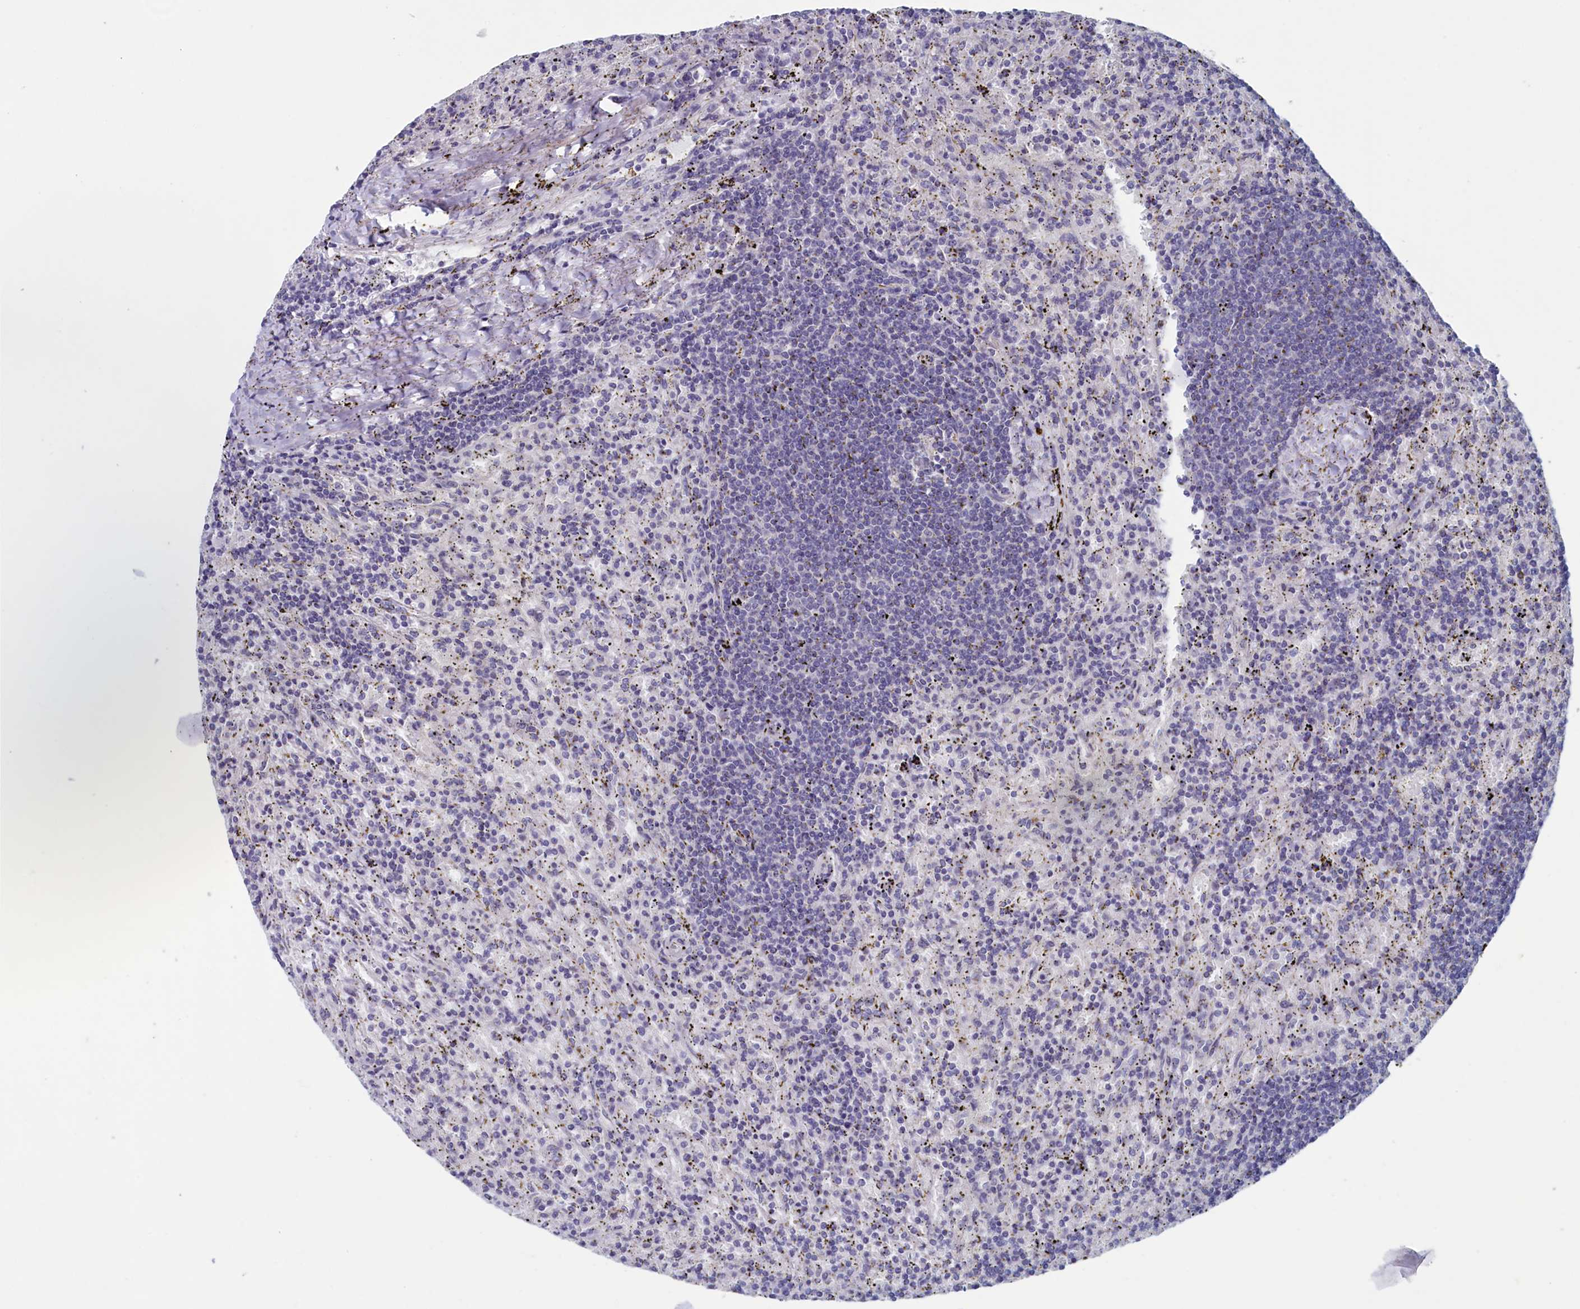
{"staining": {"intensity": "negative", "quantity": "none", "location": "none"}, "tissue": "lymphoma", "cell_type": "Tumor cells", "image_type": "cancer", "snomed": [{"axis": "morphology", "description": "Malignant lymphoma, non-Hodgkin's type, Low grade"}, {"axis": "topography", "description": "Spleen"}], "caption": "Immunohistochemical staining of low-grade malignant lymphoma, non-Hodgkin's type displays no significant positivity in tumor cells.", "gene": "WDR76", "patient": {"sex": "male", "age": 76}}